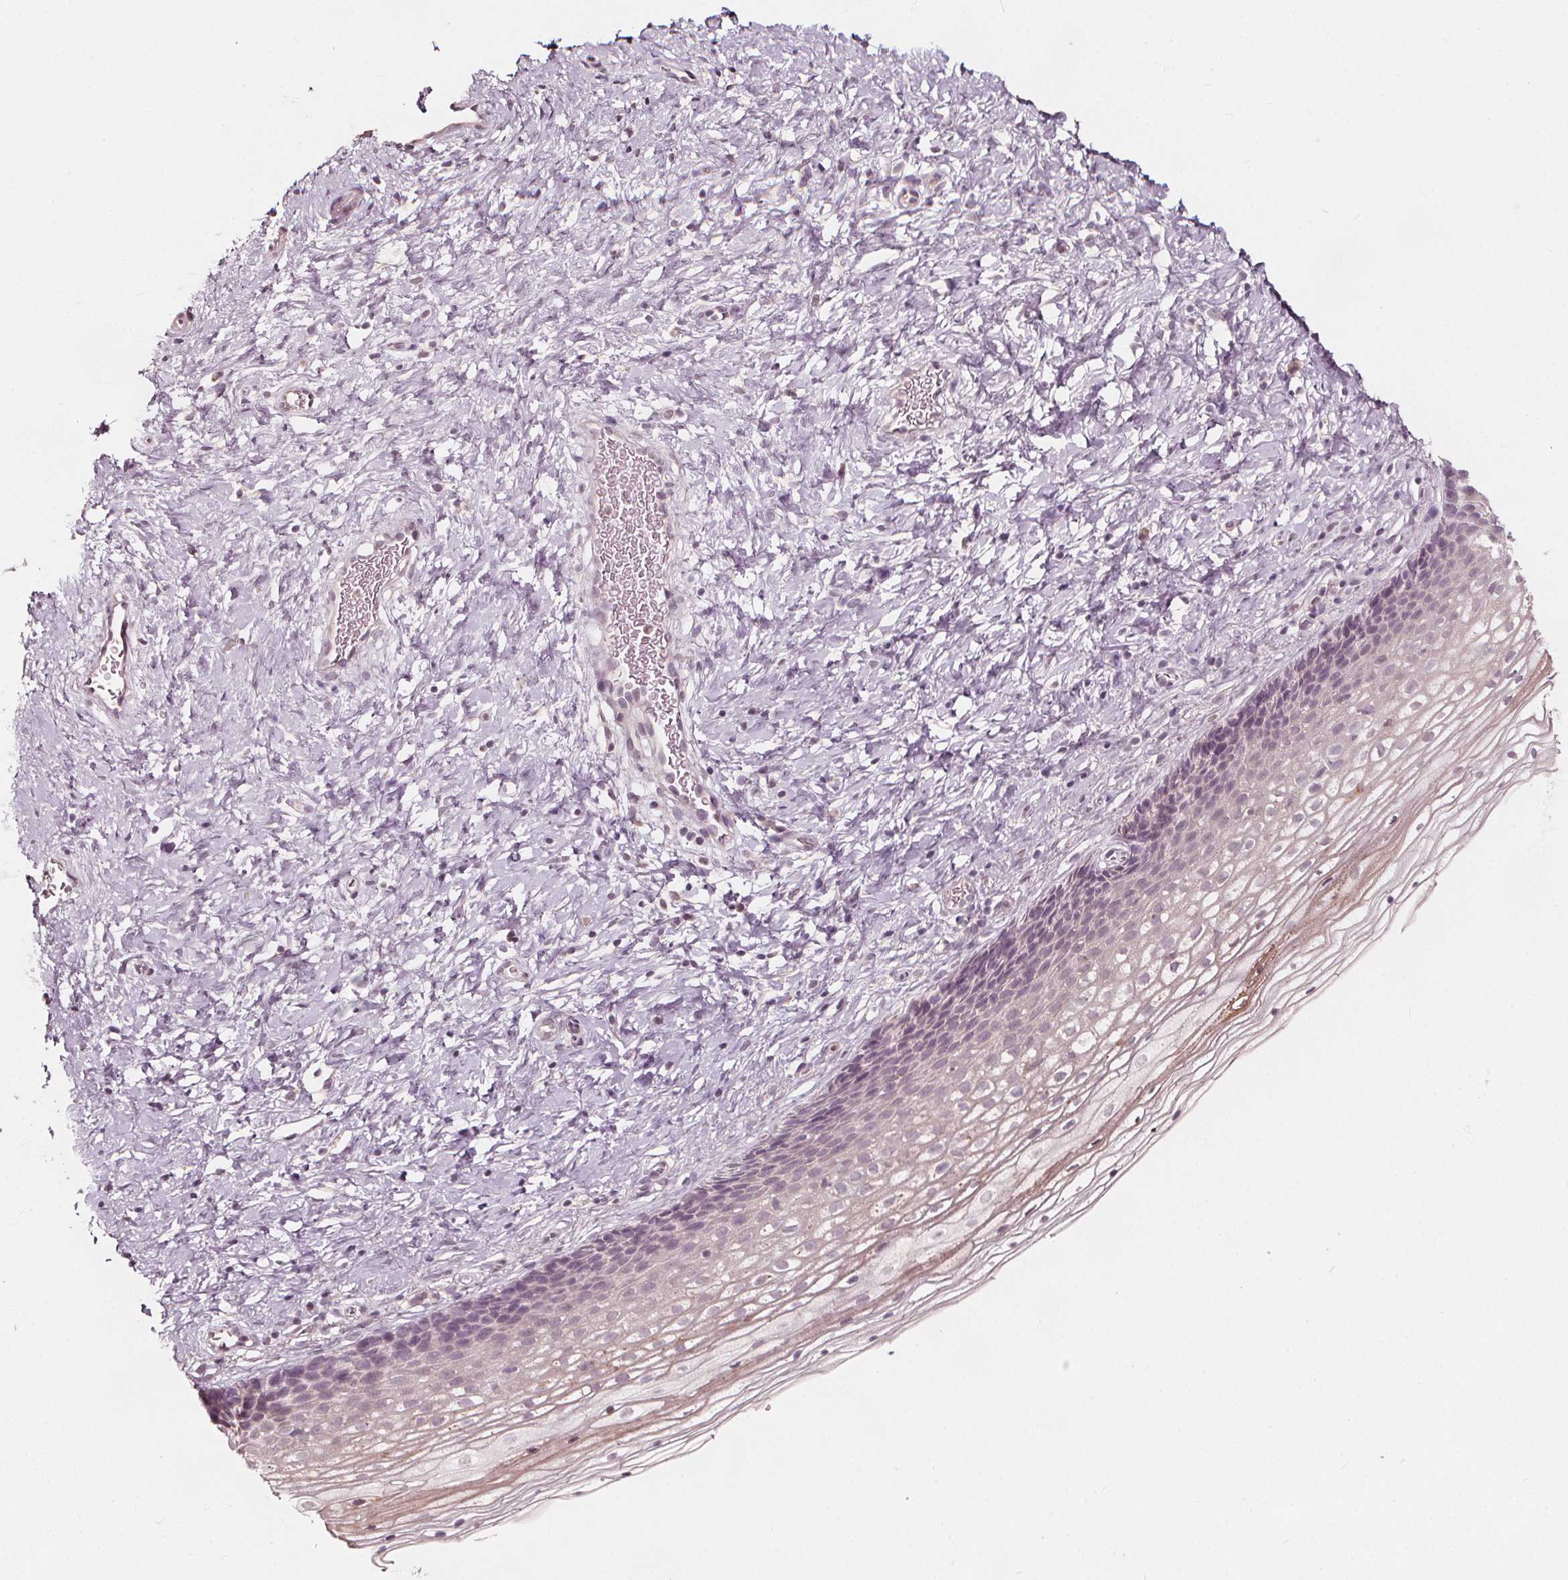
{"staining": {"intensity": "weak", "quantity": "<25%", "location": "cytoplasmic/membranous"}, "tissue": "cervix", "cell_type": "Glandular cells", "image_type": "normal", "snomed": [{"axis": "morphology", "description": "Normal tissue, NOS"}, {"axis": "topography", "description": "Cervix"}], "caption": "DAB (3,3'-diaminobenzidine) immunohistochemical staining of normal cervix exhibits no significant staining in glandular cells. (DAB immunohistochemistry with hematoxylin counter stain).", "gene": "NPC1L1", "patient": {"sex": "female", "age": 34}}